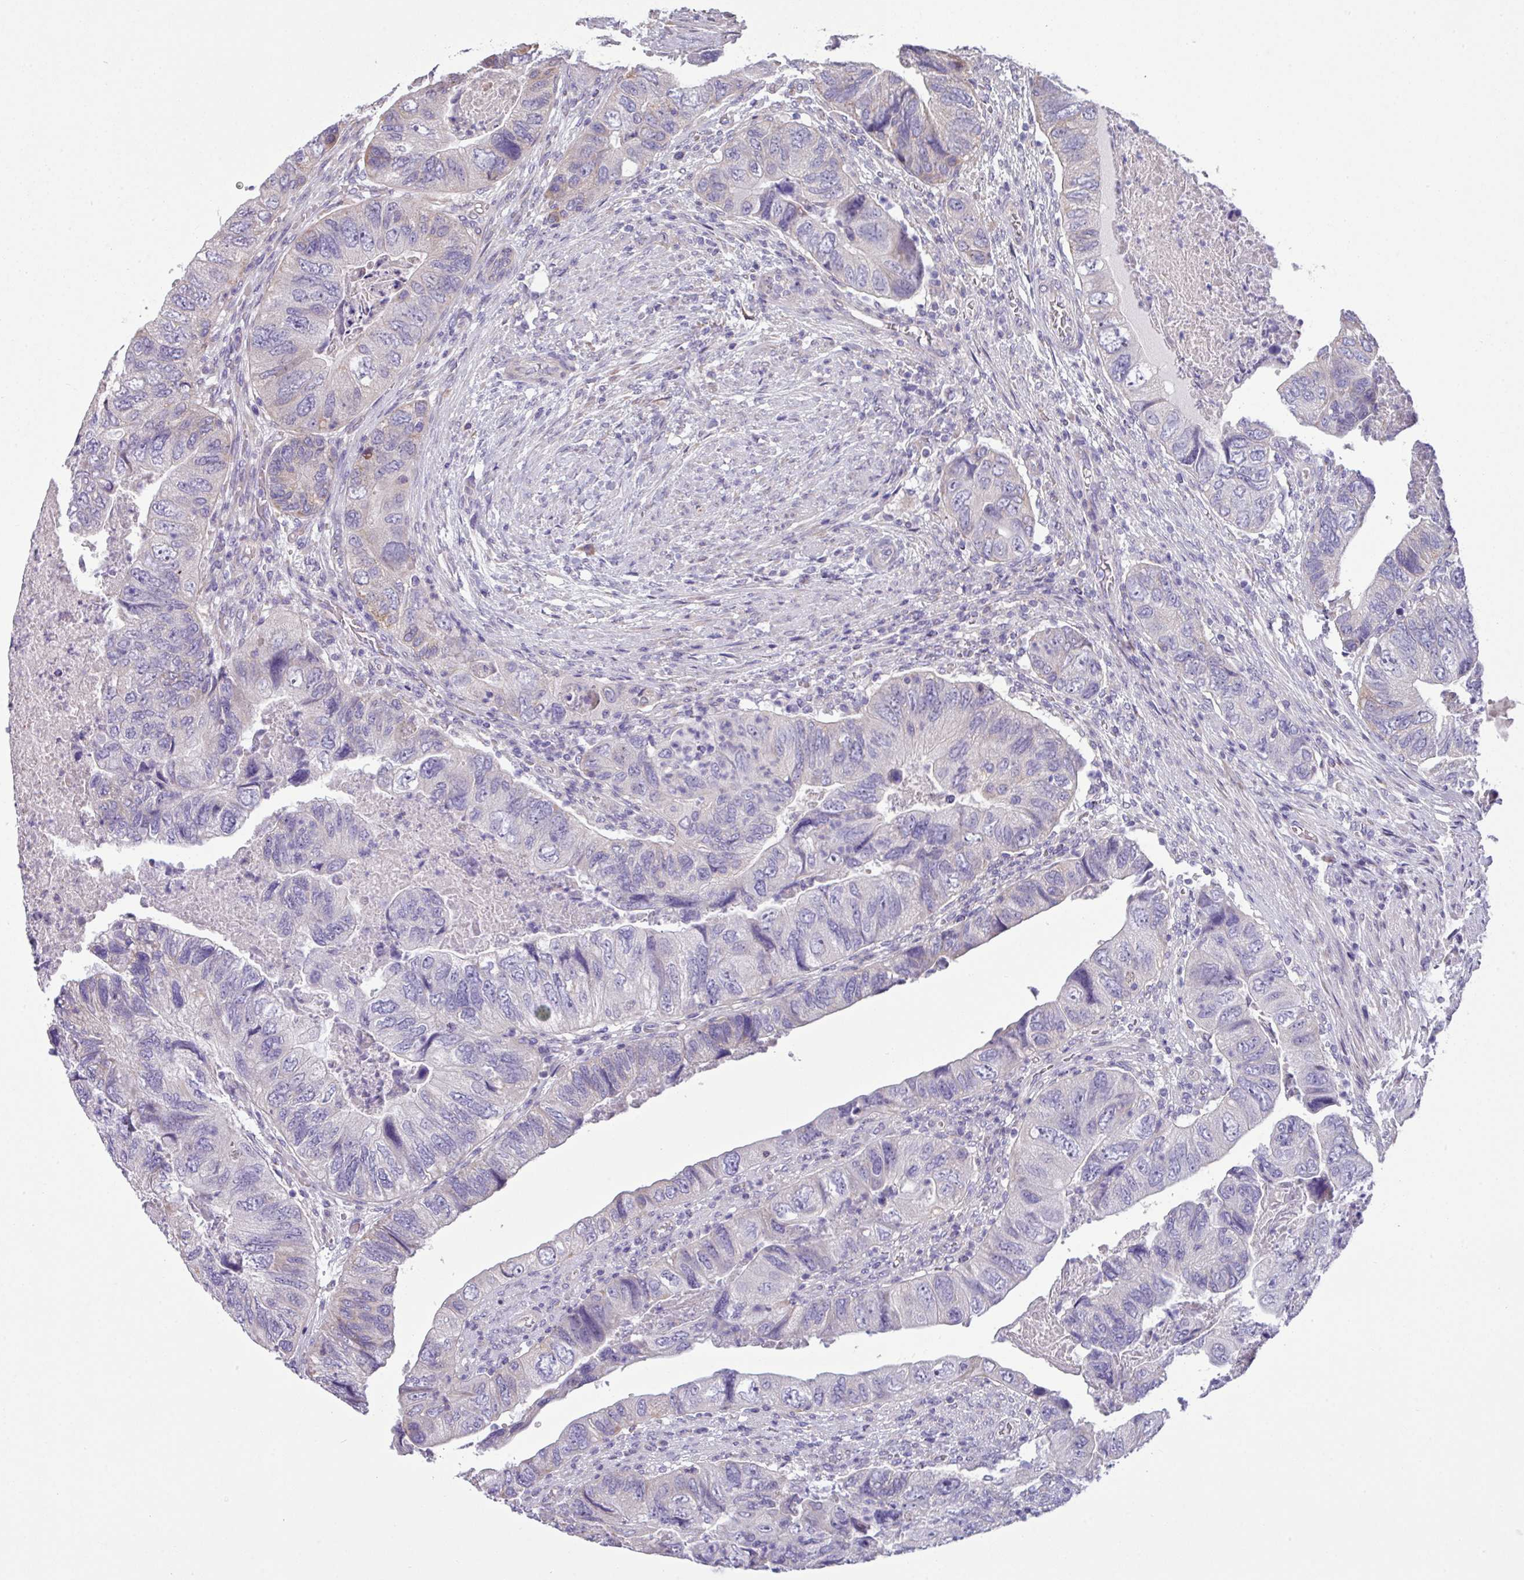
{"staining": {"intensity": "negative", "quantity": "none", "location": "none"}, "tissue": "colorectal cancer", "cell_type": "Tumor cells", "image_type": "cancer", "snomed": [{"axis": "morphology", "description": "Adenocarcinoma, NOS"}, {"axis": "topography", "description": "Rectum"}], "caption": "Tumor cells are negative for protein expression in human colorectal cancer. Nuclei are stained in blue.", "gene": "IRGC", "patient": {"sex": "male", "age": 63}}